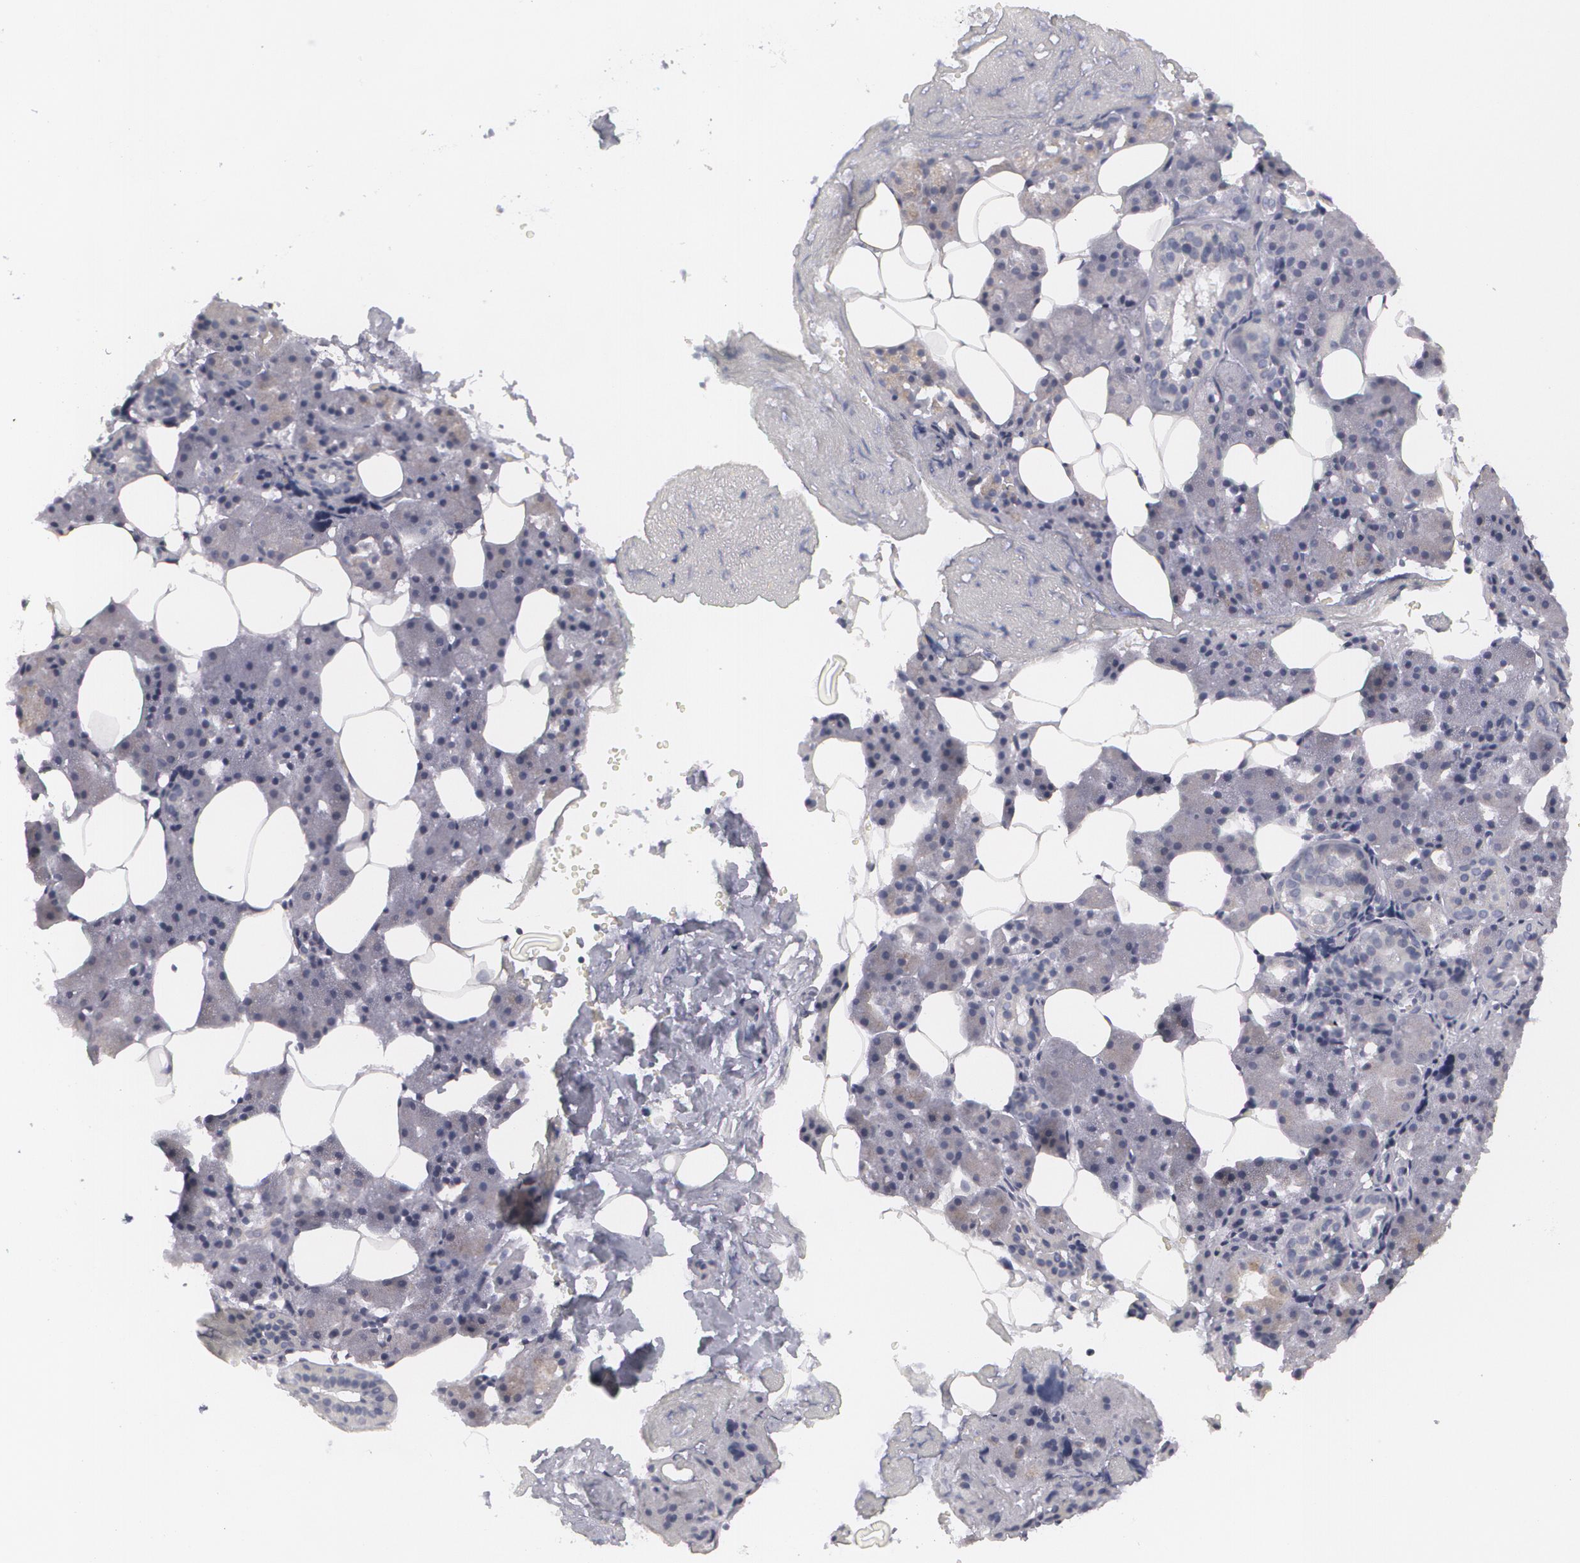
{"staining": {"intensity": "weak", "quantity": "<25%", "location": "cytoplasmic/membranous"}, "tissue": "salivary gland", "cell_type": "Glandular cells", "image_type": "normal", "snomed": [{"axis": "morphology", "description": "Normal tissue, NOS"}, {"axis": "topography", "description": "Salivary gland"}], "caption": "The photomicrograph shows no significant positivity in glandular cells of salivary gland.", "gene": "MBNL3", "patient": {"sex": "female", "age": 55}}